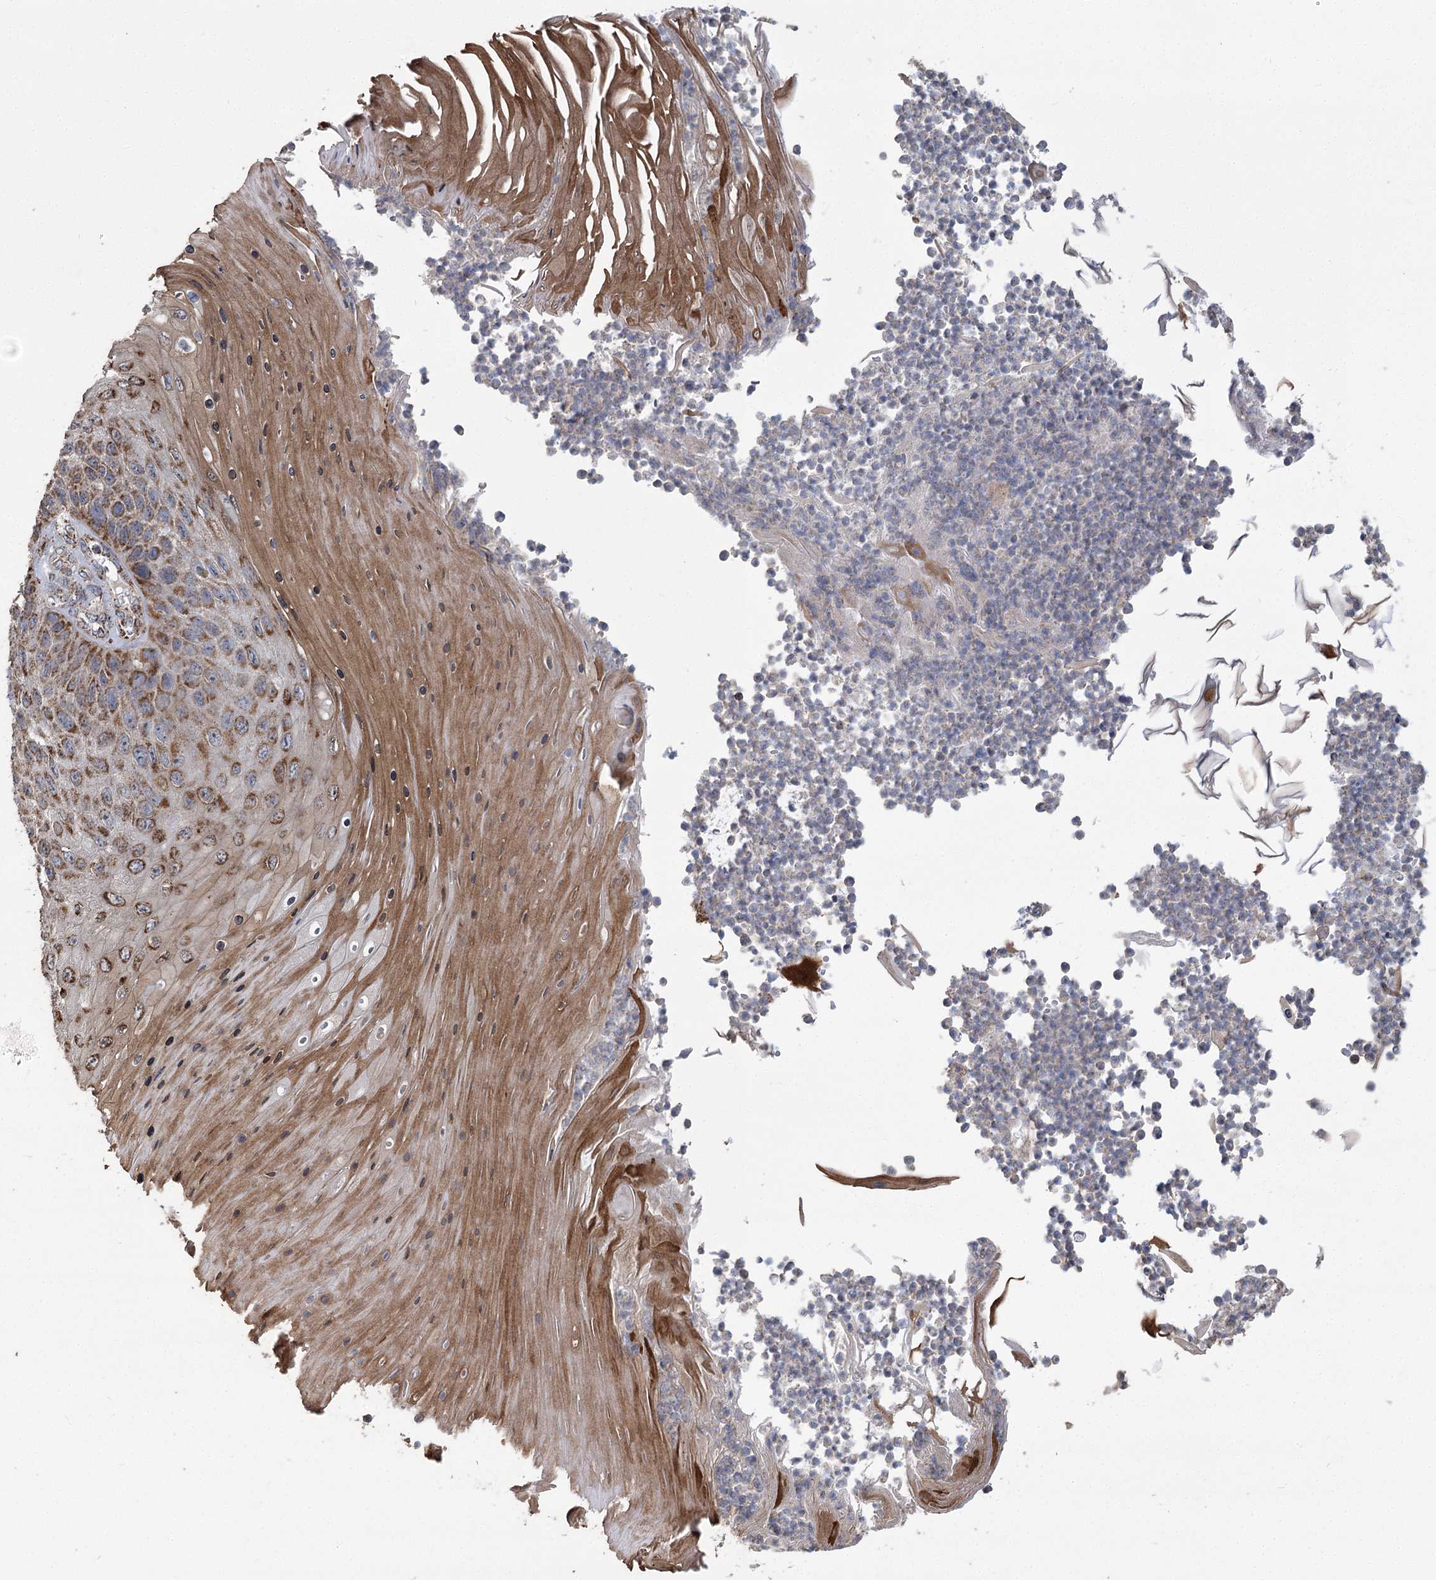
{"staining": {"intensity": "strong", "quantity": ">75%", "location": "cytoplasmic/membranous"}, "tissue": "skin cancer", "cell_type": "Tumor cells", "image_type": "cancer", "snomed": [{"axis": "morphology", "description": "Squamous cell carcinoma, NOS"}, {"axis": "topography", "description": "Skin"}], "caption": "Skin squamous cell carcinoma stained with a protein marker reveals strong staining in tumor cells.", "gene": "RANBP3L", "patient": {"sex": "female", "age": 88}}